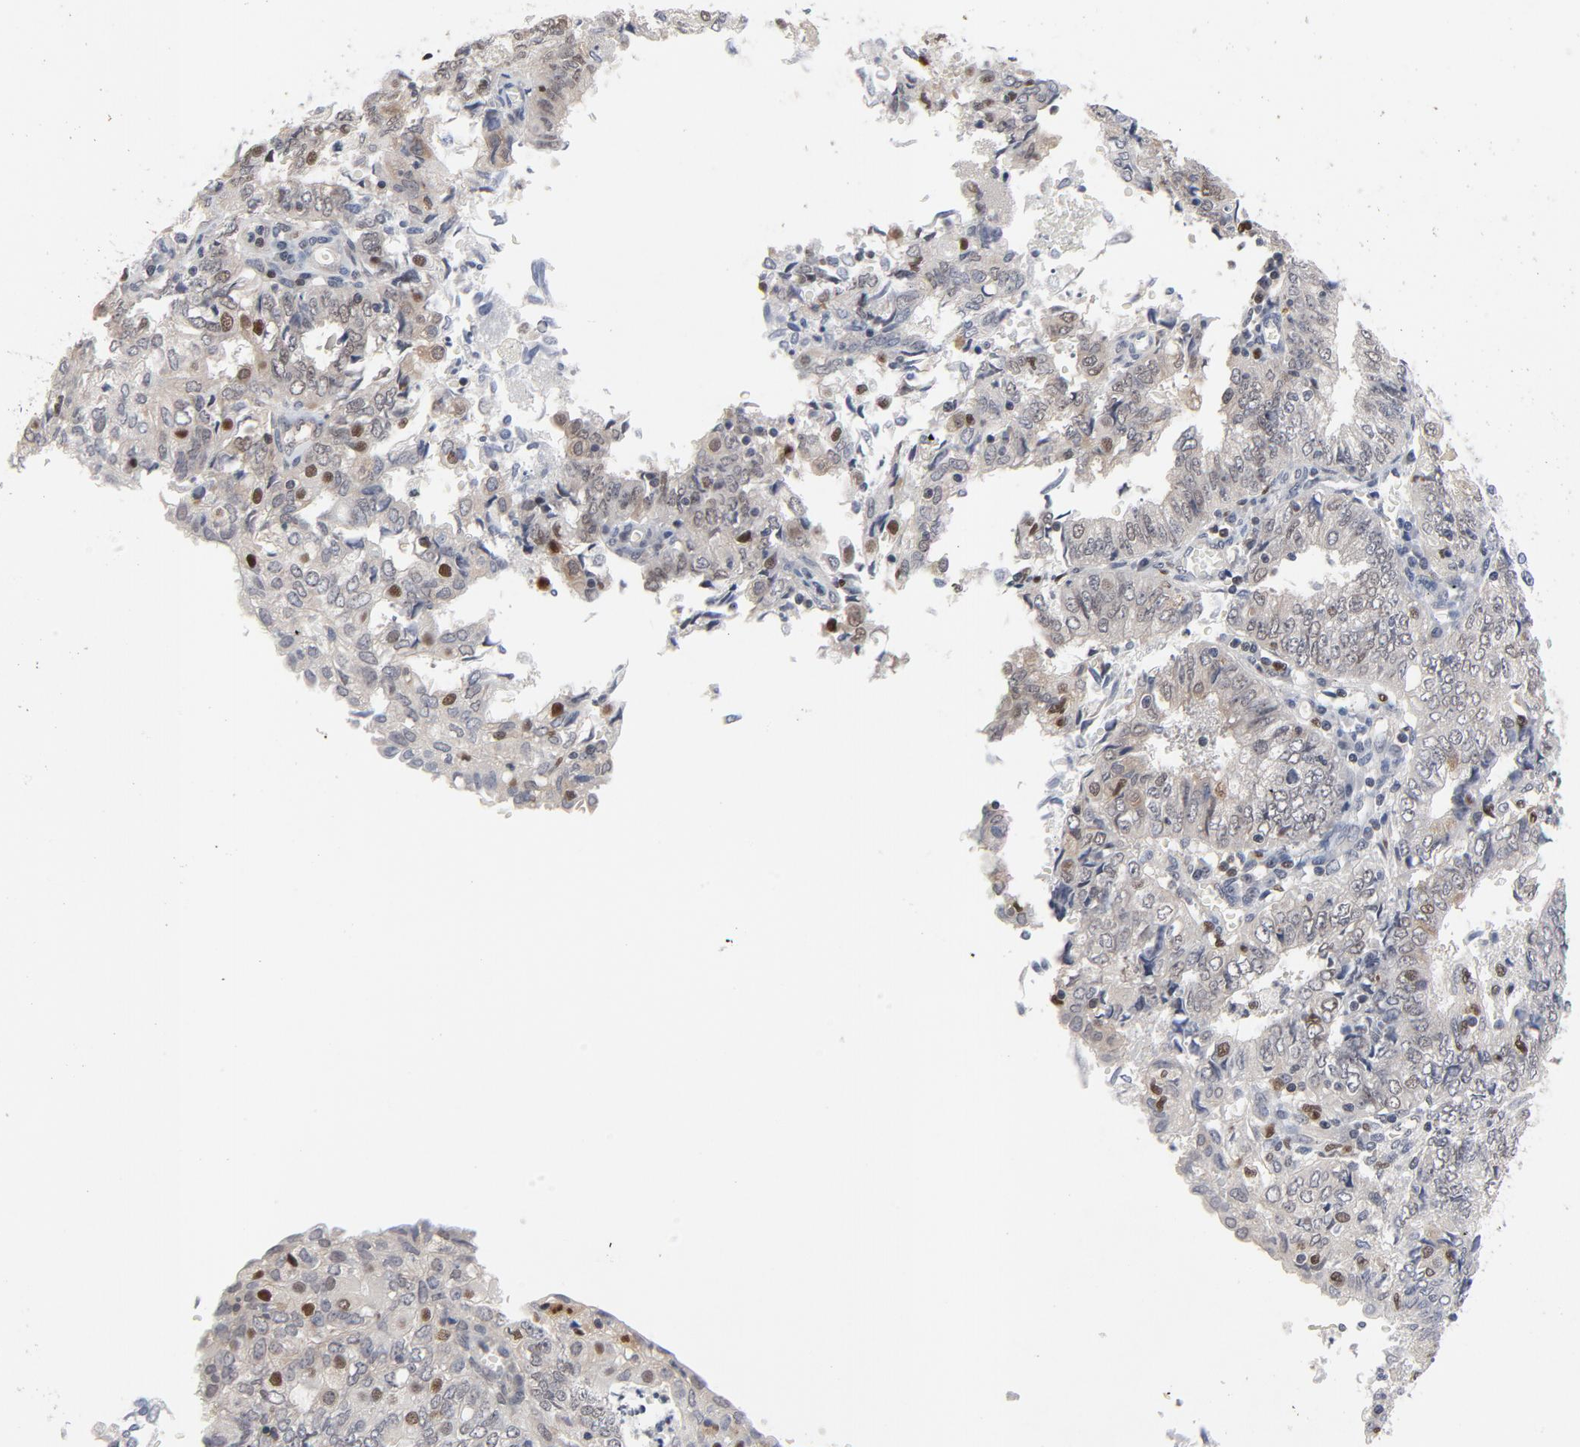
{"staining": {"intensity": "weak", "quantity": "<25%", "location": "cytoplasmic/membranous"}, "tissue": "endometrial cancer", "cell_type": "Tumor cells", "image_type": "cancer", "snomed": [{"axis": "morphology", "description": "Adenocarcinoma, NOS"}, {"axis": "topography", "description": "Endometrium"}], "caption": "Immunohistochemistry (IHC) histopathology image of neoplastic tissue: endometrial cancer (adenocarcinoma) stained with DAB reveals no significant protein positivity in tumor cells. (Immunohistochemistry, brightfield microscopy, high magnification).", "gene": "NFKB1", "patient": {"sex": "female", "age": 69}}